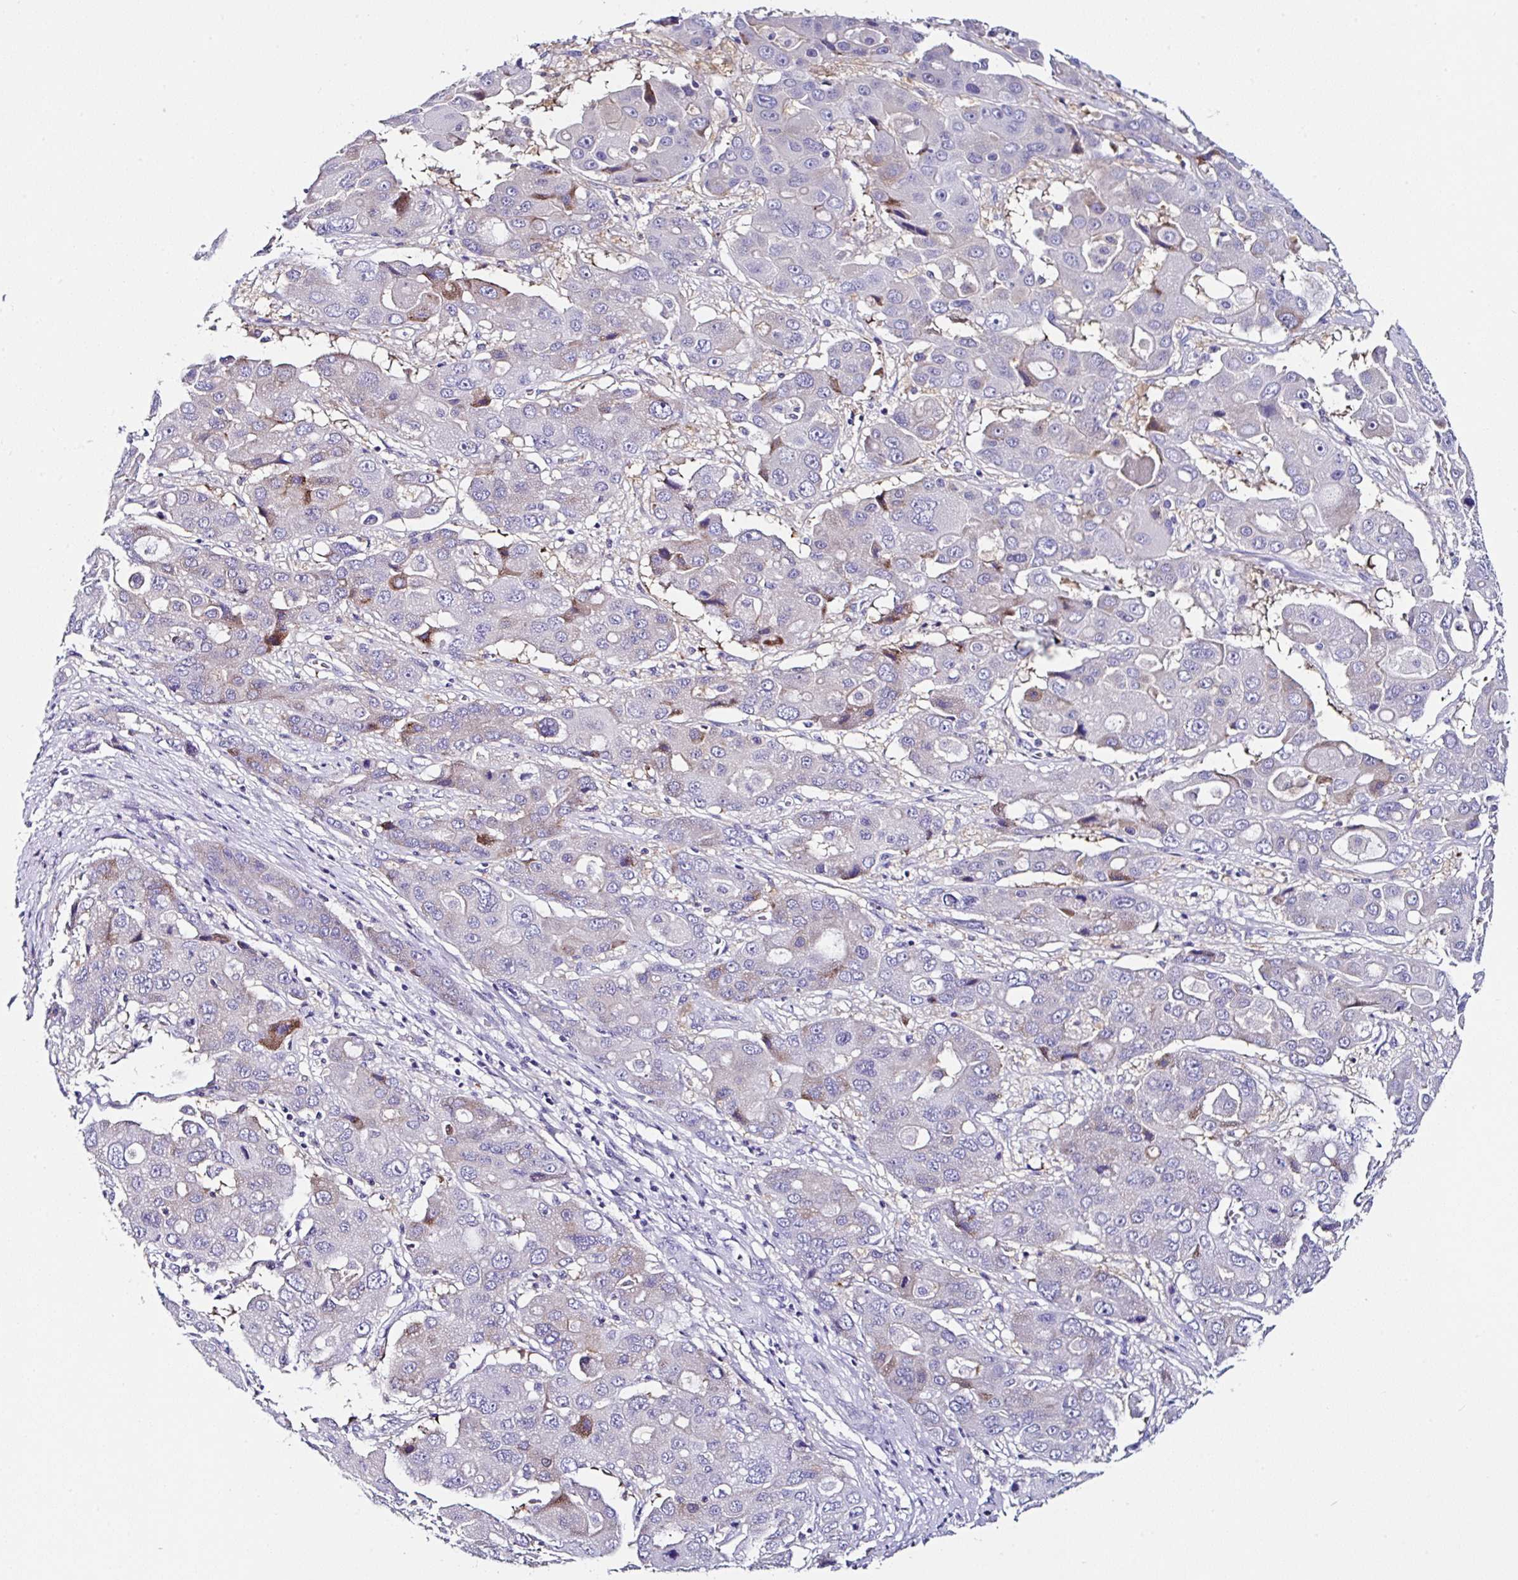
{"staining": {"intensity": "negative", "quantity": "none", "location": "none"}, "tissue": "liver cancer", "cell_type": "Tumor cells", "image_type": "cancer", "snomed": [{"axis": "morphology", "description": "Cholangiocarcinoma"}, {"axis": "topography", "description": "Liver"}], "caption": "IHC histopathology image of liver cancer stained for a protein (brown), which exhibits no staining in tumor cells. Brightfield microscopy of immunohistochemistry (IHC) stained with DAB (brown) and hematoxylin (blue), captured at high magnification.", "gene": "UGT3A1", "patient": {"sex": "male", "age": 67}}